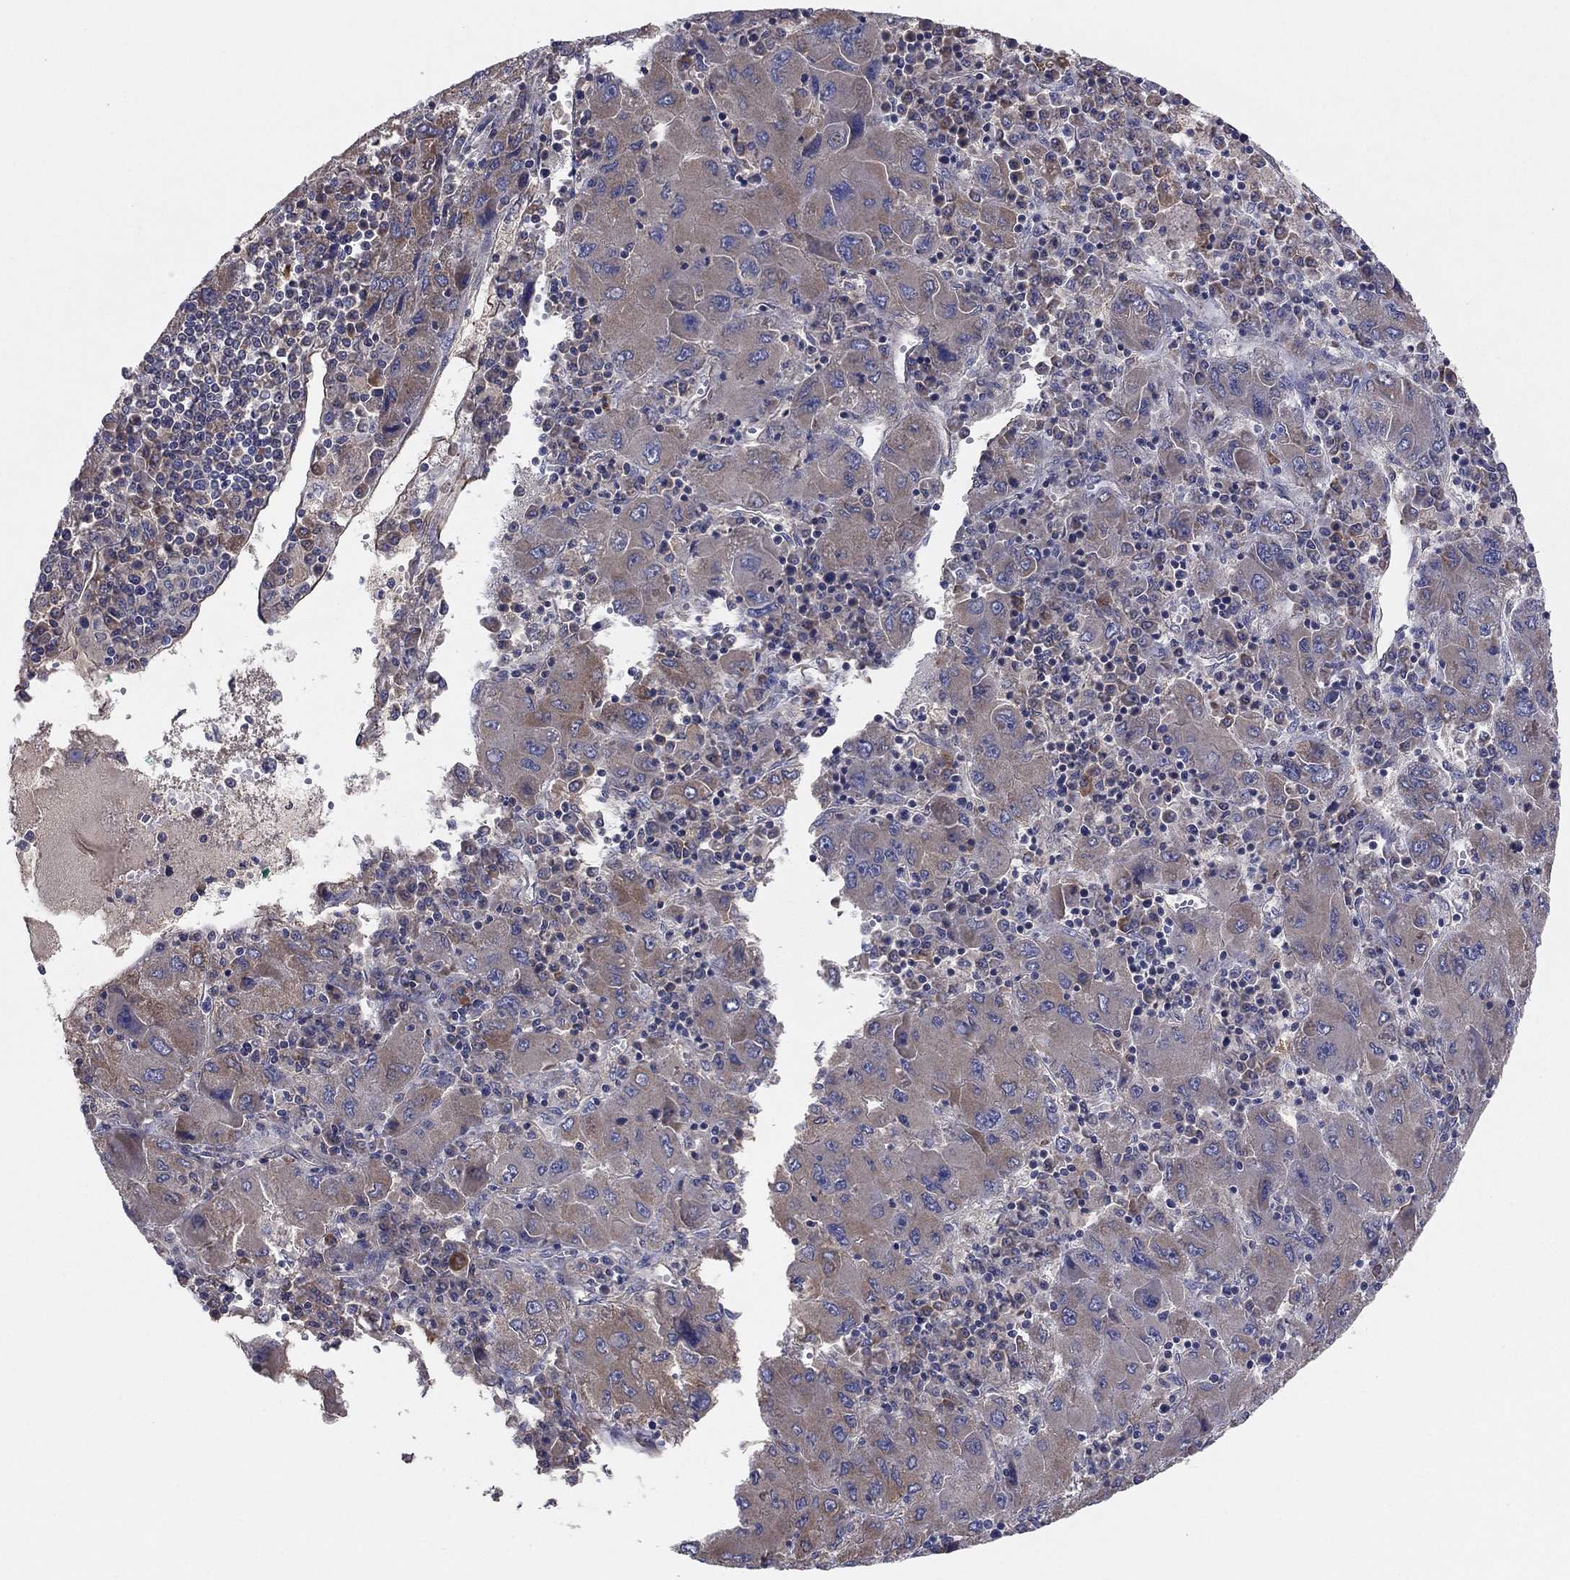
{"staining": {"intensity": "weak", "quantity": "<25%", "location": "cytoplasmic/membranous"}, "tissue": "liver cancer", "cell_type": "Tumor cells", "image_type": "cancer", "snomed": [{"axis": "morphology", "description": "Carcinoma, Hepatocellular, NOS"}, {"axis": "topography", "description": "Liver"}], "caption": "This is a micrograph of IHC staining of hepatocellular carcinoma (liver), which shows no positivity in tumor cells.", "gene": "EMP2", "patient": {"sex": "male", "age": 75}}